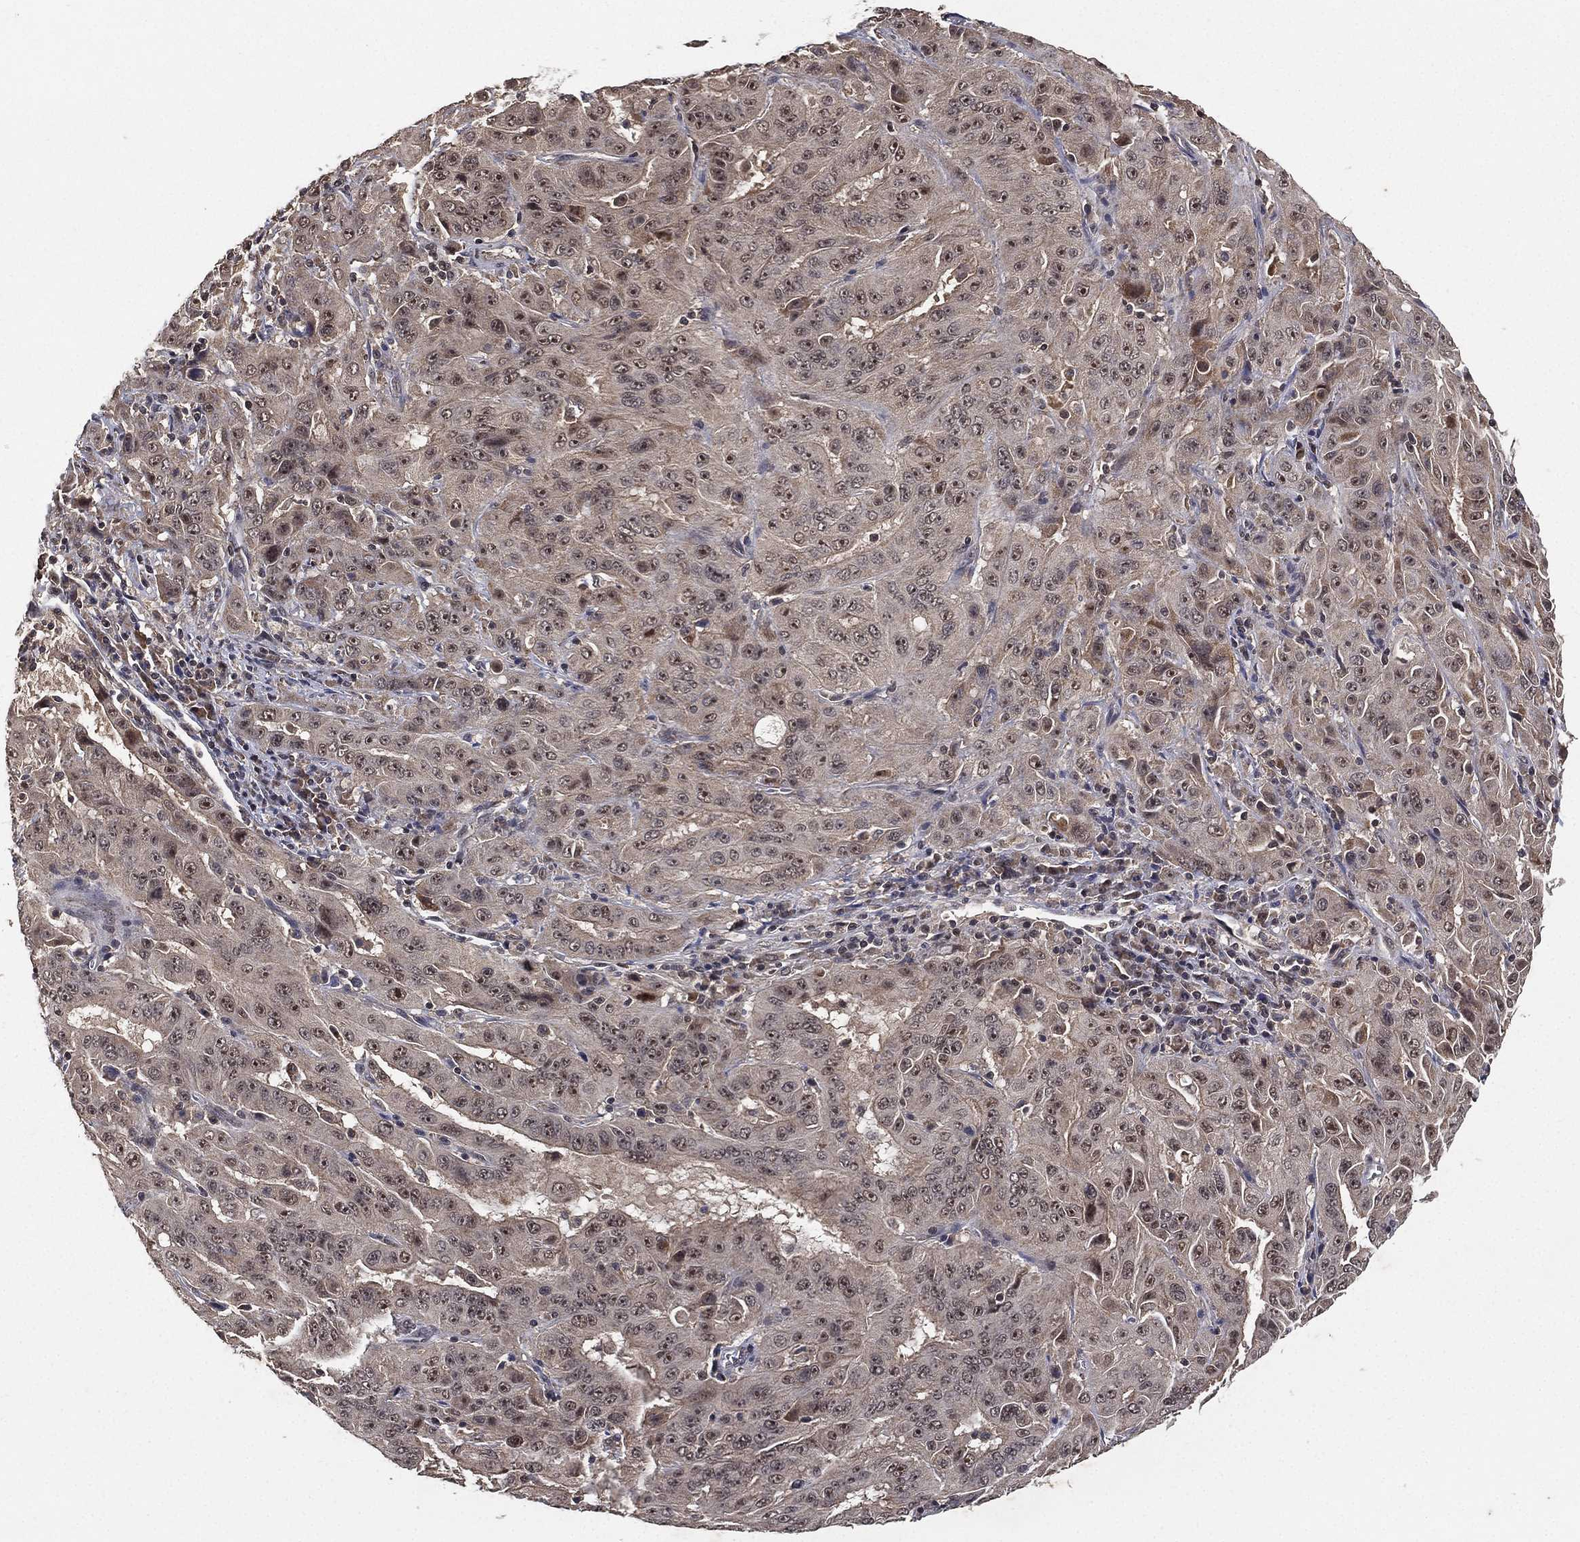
{"staining": {"intensity": "weak", "quantity": "25%-75%", "location": "cytoplasmic/membranous"}, "tissue": "pancreatic cancer", "cell_type": "Tumor cells", "image_type": "cancer", "snomed": [{"axis": "morphology", "description": "Adenocarcinoma, NOS"}, {"axis": "topography", "description": "Pancreas"}], "caption": "Adenocarcinoma (pancreatic) stained for a protein displays weak cytoplasmic/membranous positivity in tumor cells.", "gene": "NELFCD", "patient": {"sex": "male", "age": 63}}